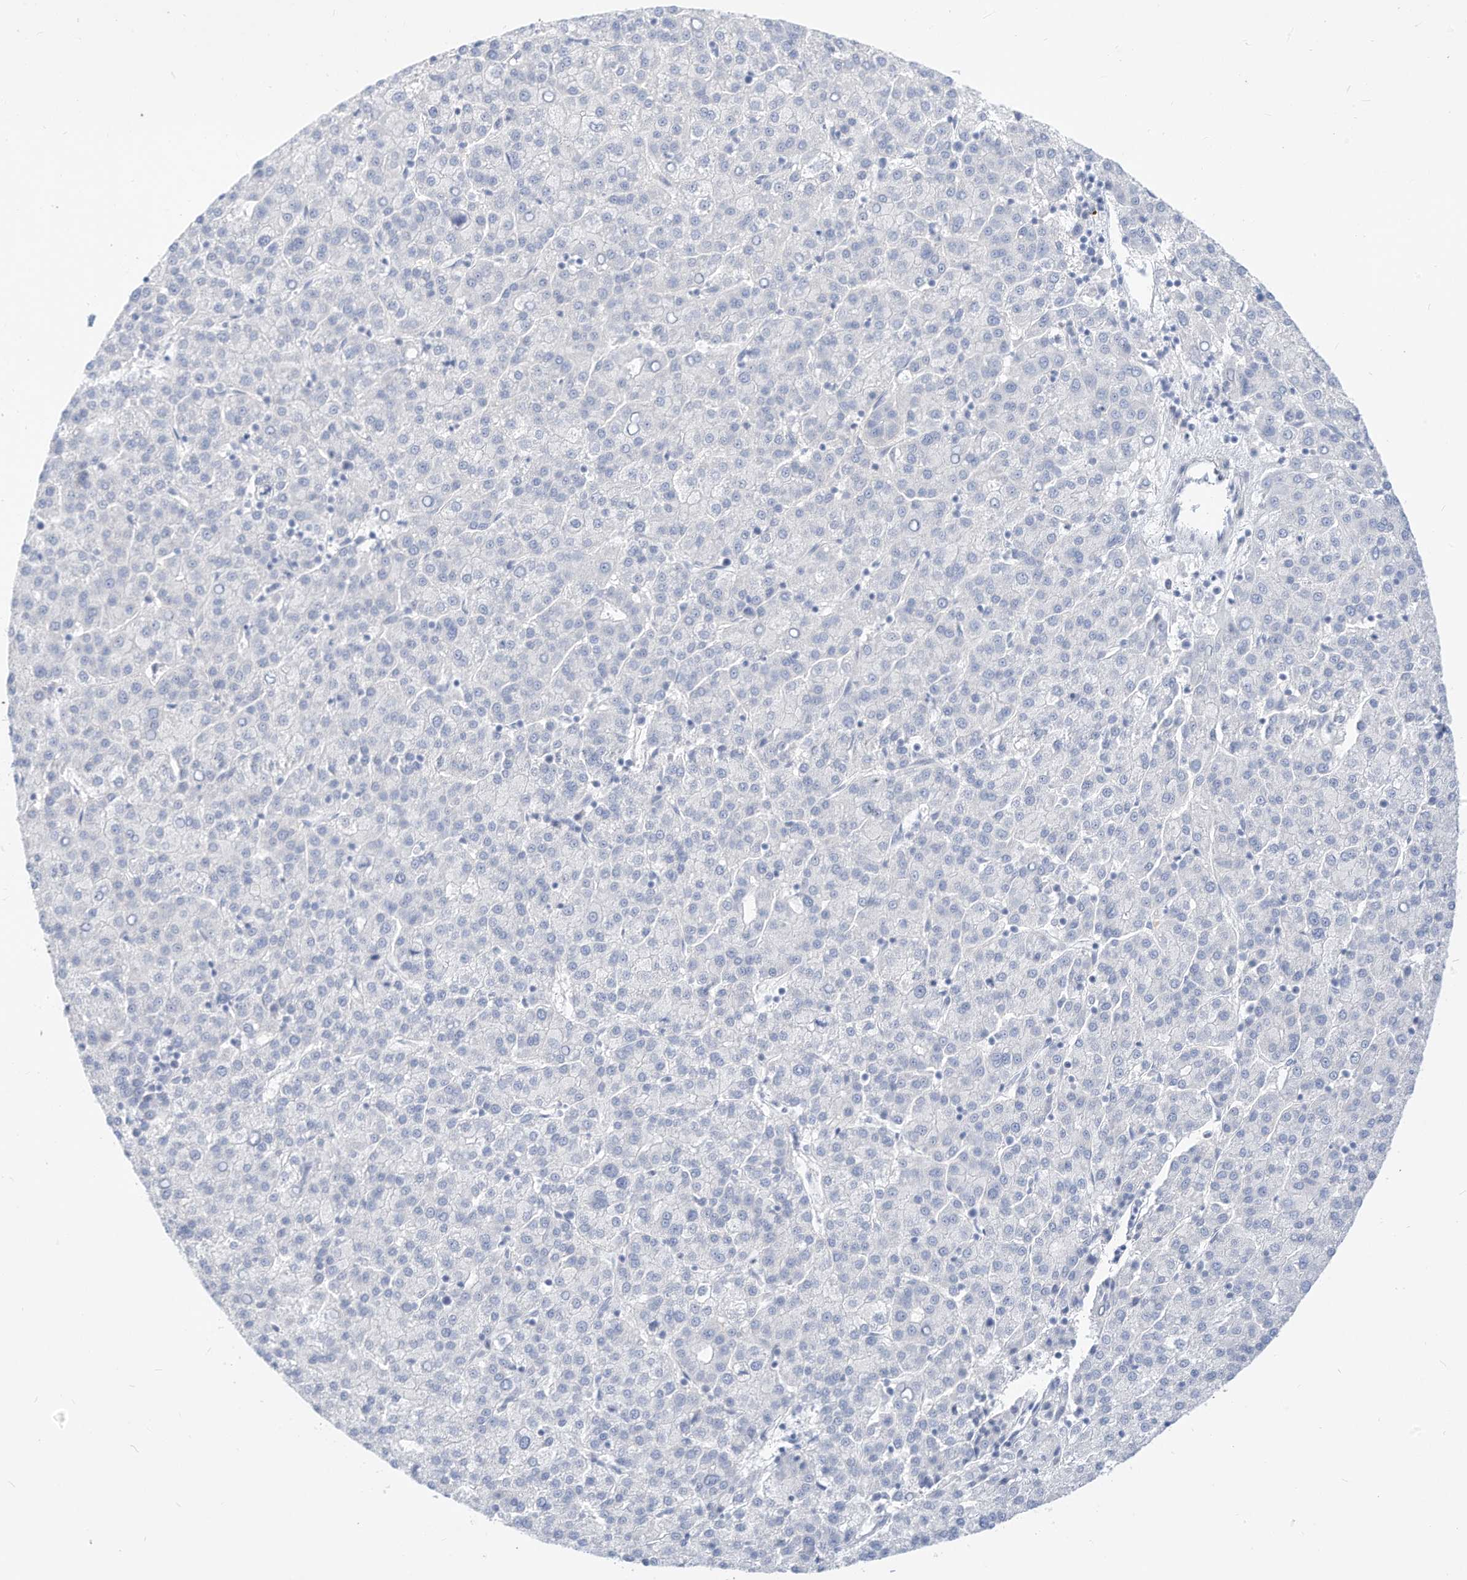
{"staining": {"intensity": "negative", "quantity": "none", "location": "none"}, "tissue": "liver cancer", "cell_type": "Tumor cells", "image_type": "cancer", "snomed": [{"axis": "morphology", "description": "Carcinoma, Hepatocellular, NOS"}, {"axis": "topography", "description": "Liver"}], "caption": "Liver hepatocellular carcinoma was stained to show a protein in brown. There is no significant positivity in tumor cells. (DAB immunohistochemistry (IHC), high magnification).", "gene": "SPOCD1", "patient": {"sex": "female", "age": 58}}